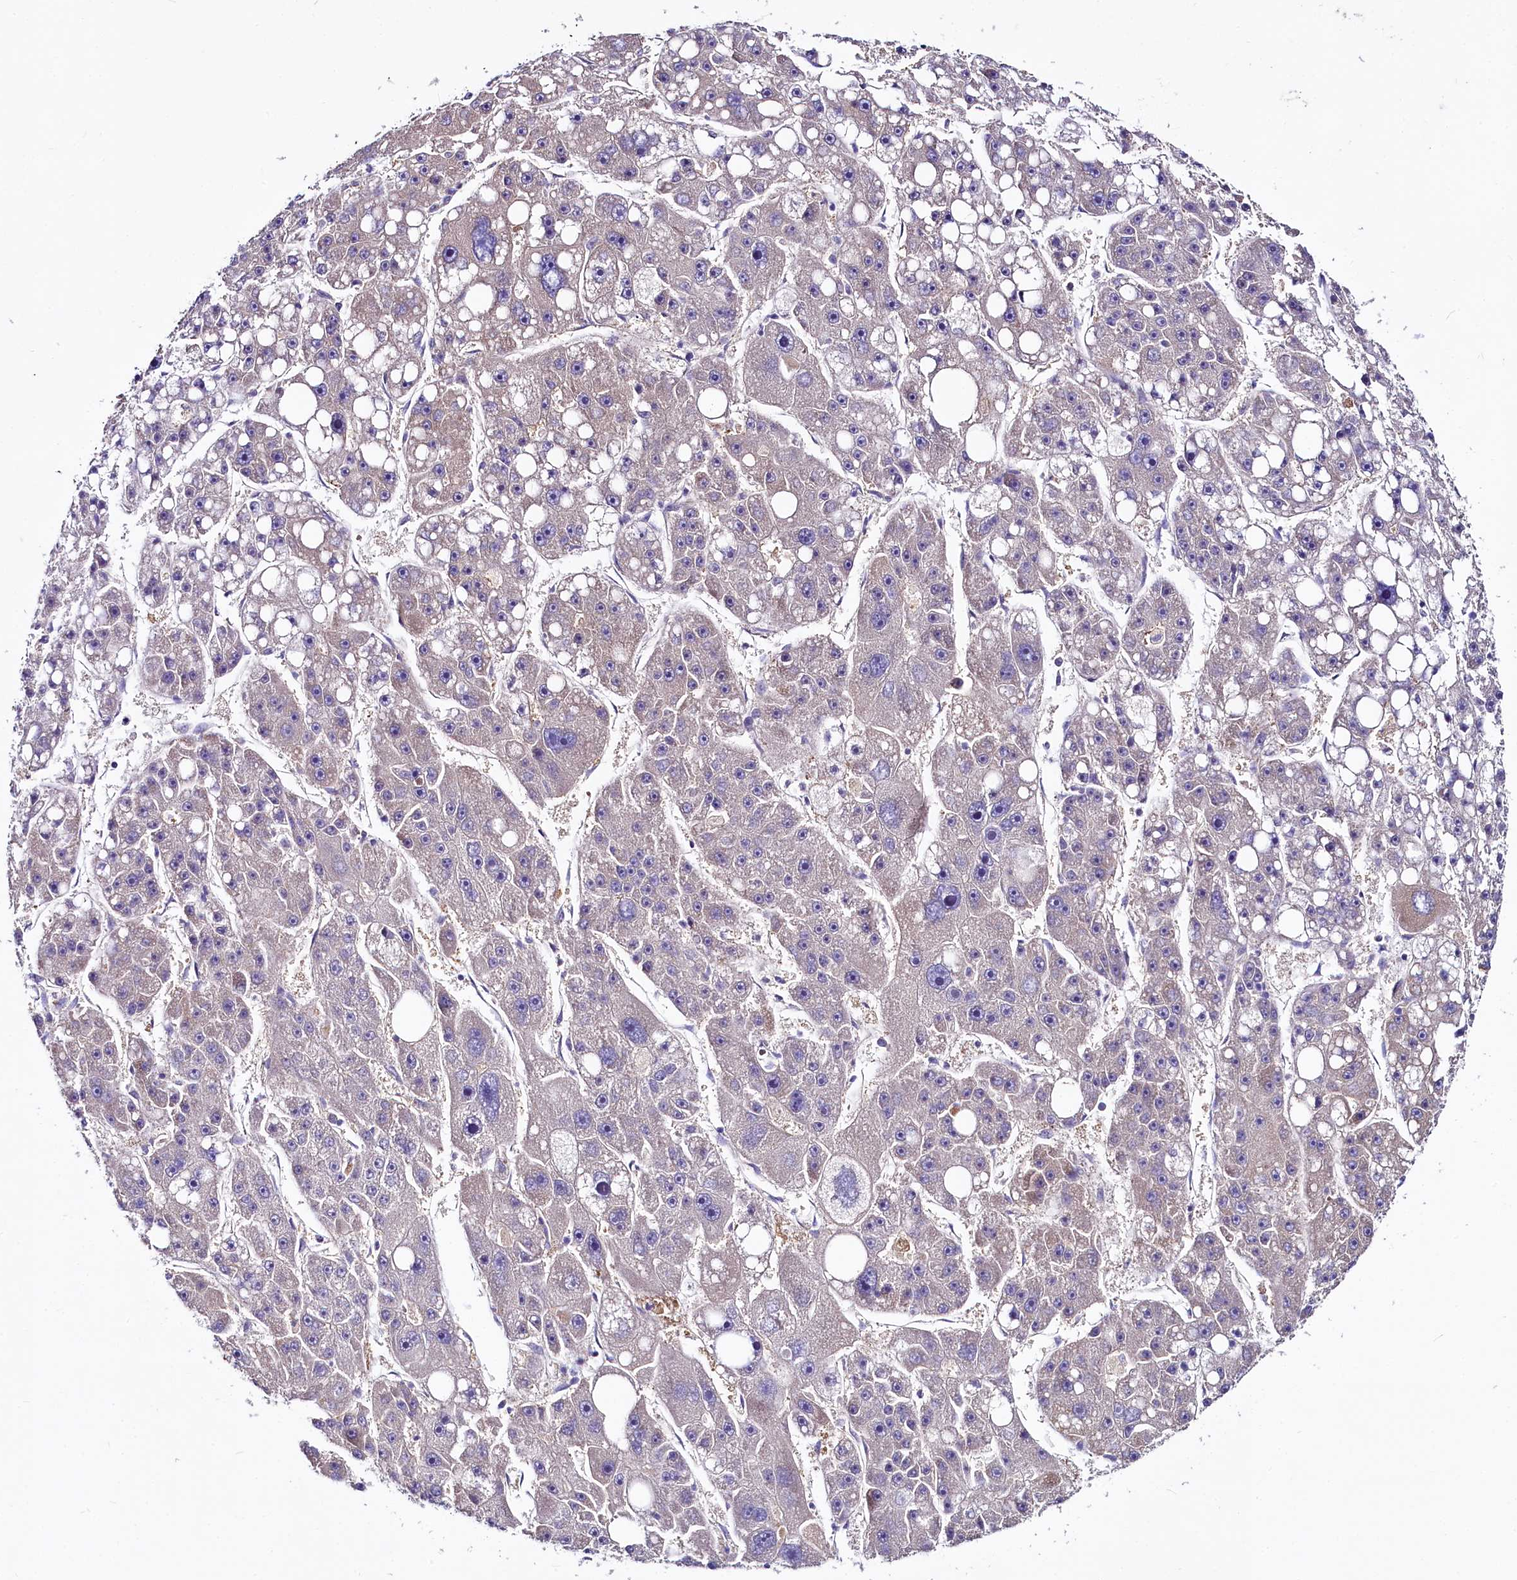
{"staining": {"intensity": "negative", "quantity": "none", "location": "none"}, "tissue": "liver cancer", "cell_type": "Tumor cells", "image_type": "cancer", "snomed": [{"axis": "morphology", "description": "Carcinoma, Hepatocellular, NOS"}, {"axis": "topography", "description": "Liver"}], "caption": "Protein analysis of liver cancer (hepatocellular carcinoma) demonstrates no significant positivity in tumor cells.", "gene": "QARS1", "patient": {"sex": "female", "age": 61}}